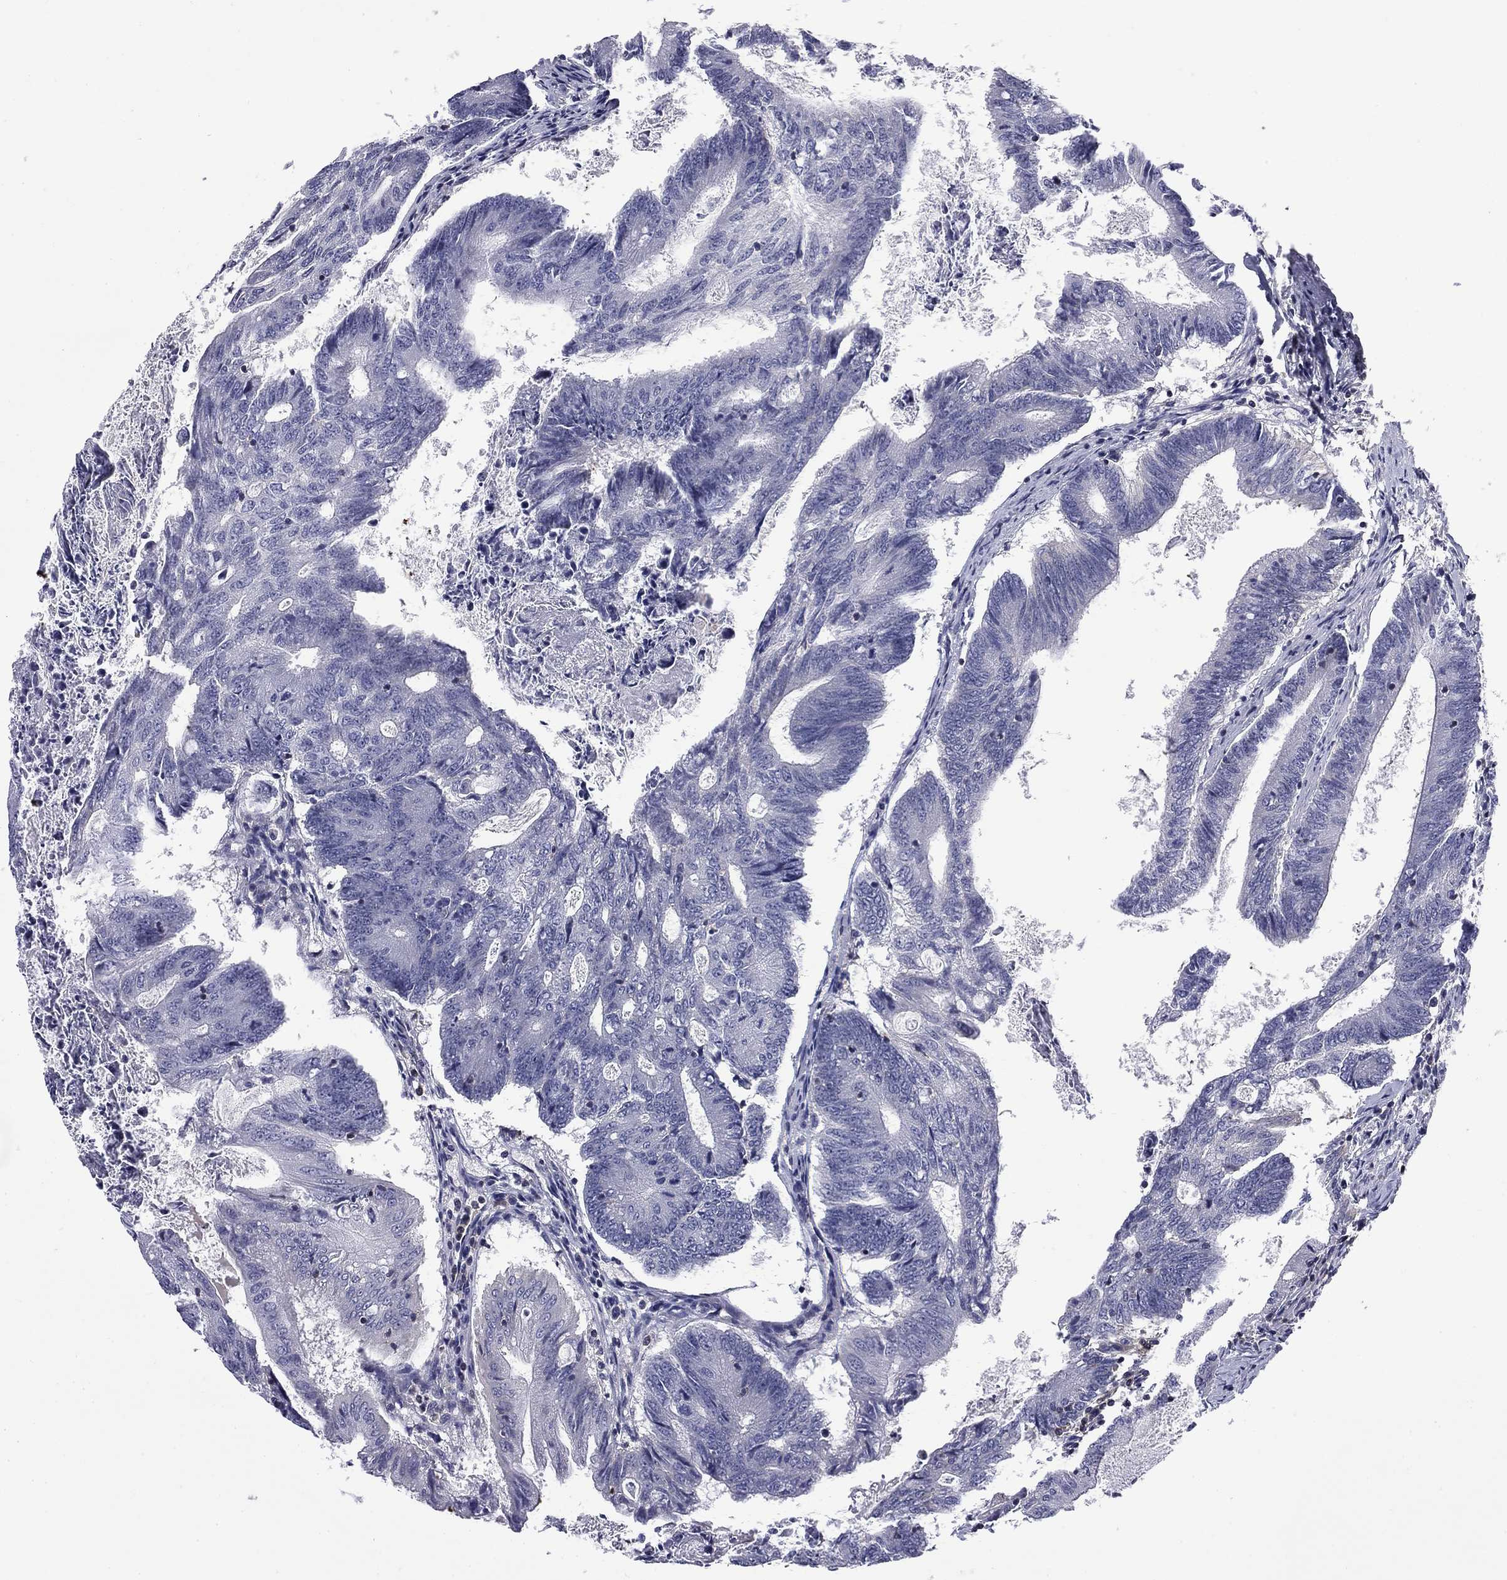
{"staining": {"intensity": "negative", "quantity": "none", "location": "none"}, "tissue": "colorectal cancer", "cell_type": "Tumor cells", "image_type": "cancer", "snomed": [{"axis": "morphology", "description": "Adenocarcinoma, NOS"}, {"axis": "topography", "description": "Colon"}], "caption": "Immunohistochemistry of colorectal cancer displays no staining in tumor cells.", "gene": "ARHGAP45", "patient": {"sex": "female", "age": 70}}